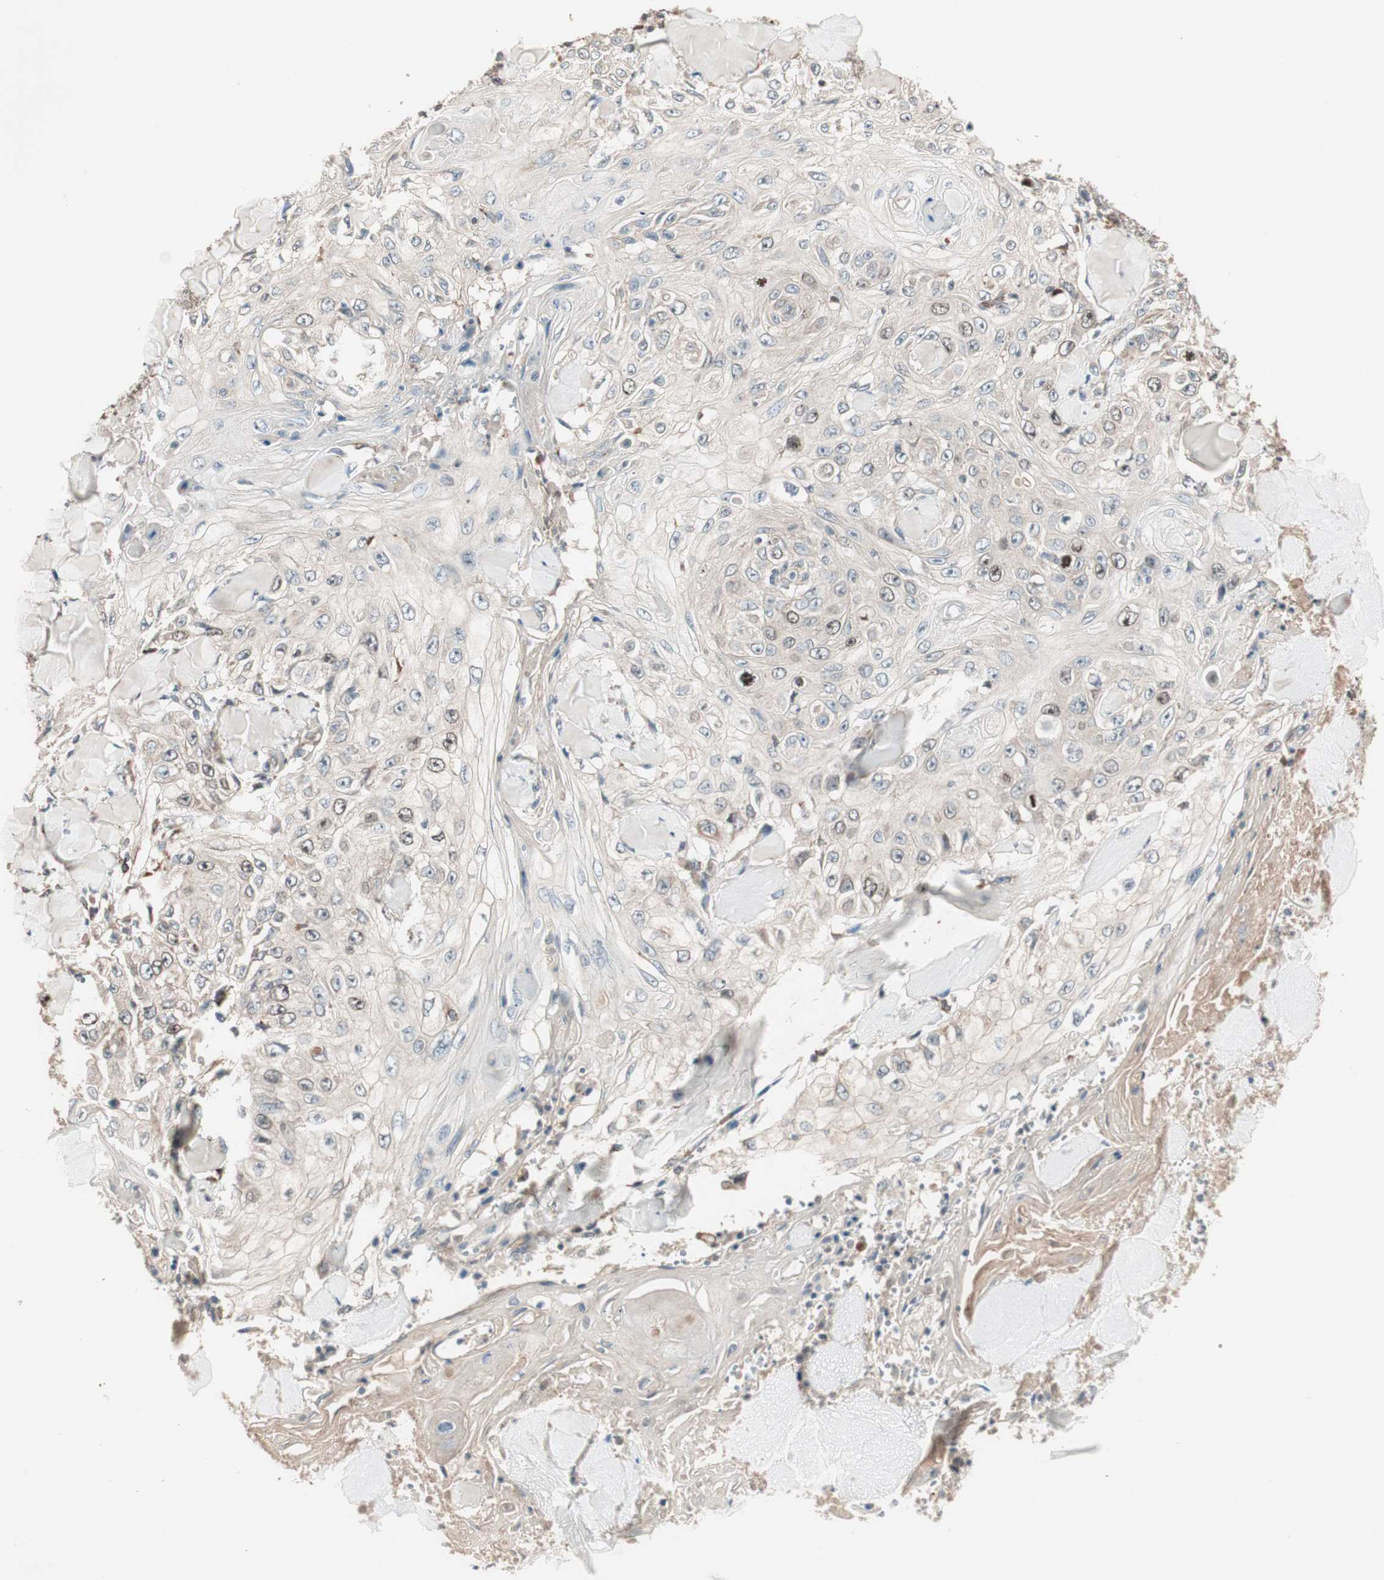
{"staining": {"intensity": "weak", "quantity": ">75%", "location": "cytoplasmic/membranous,nuclear"}, "tissue": "skin cancer", "cell_type": "Tumor cells", "image_type": "cancer", "snomed": [{"axis": "morphology", "description": "Squamous cell carcinoma, NOS"}, {"axis": "topography", "description": "Skin"}], "caption": "Skin cancer stained with a protein marker displays weak staining in tumor cells.", "gene": "NFRKB", "patient": {"sex": "male", "age": 86}}